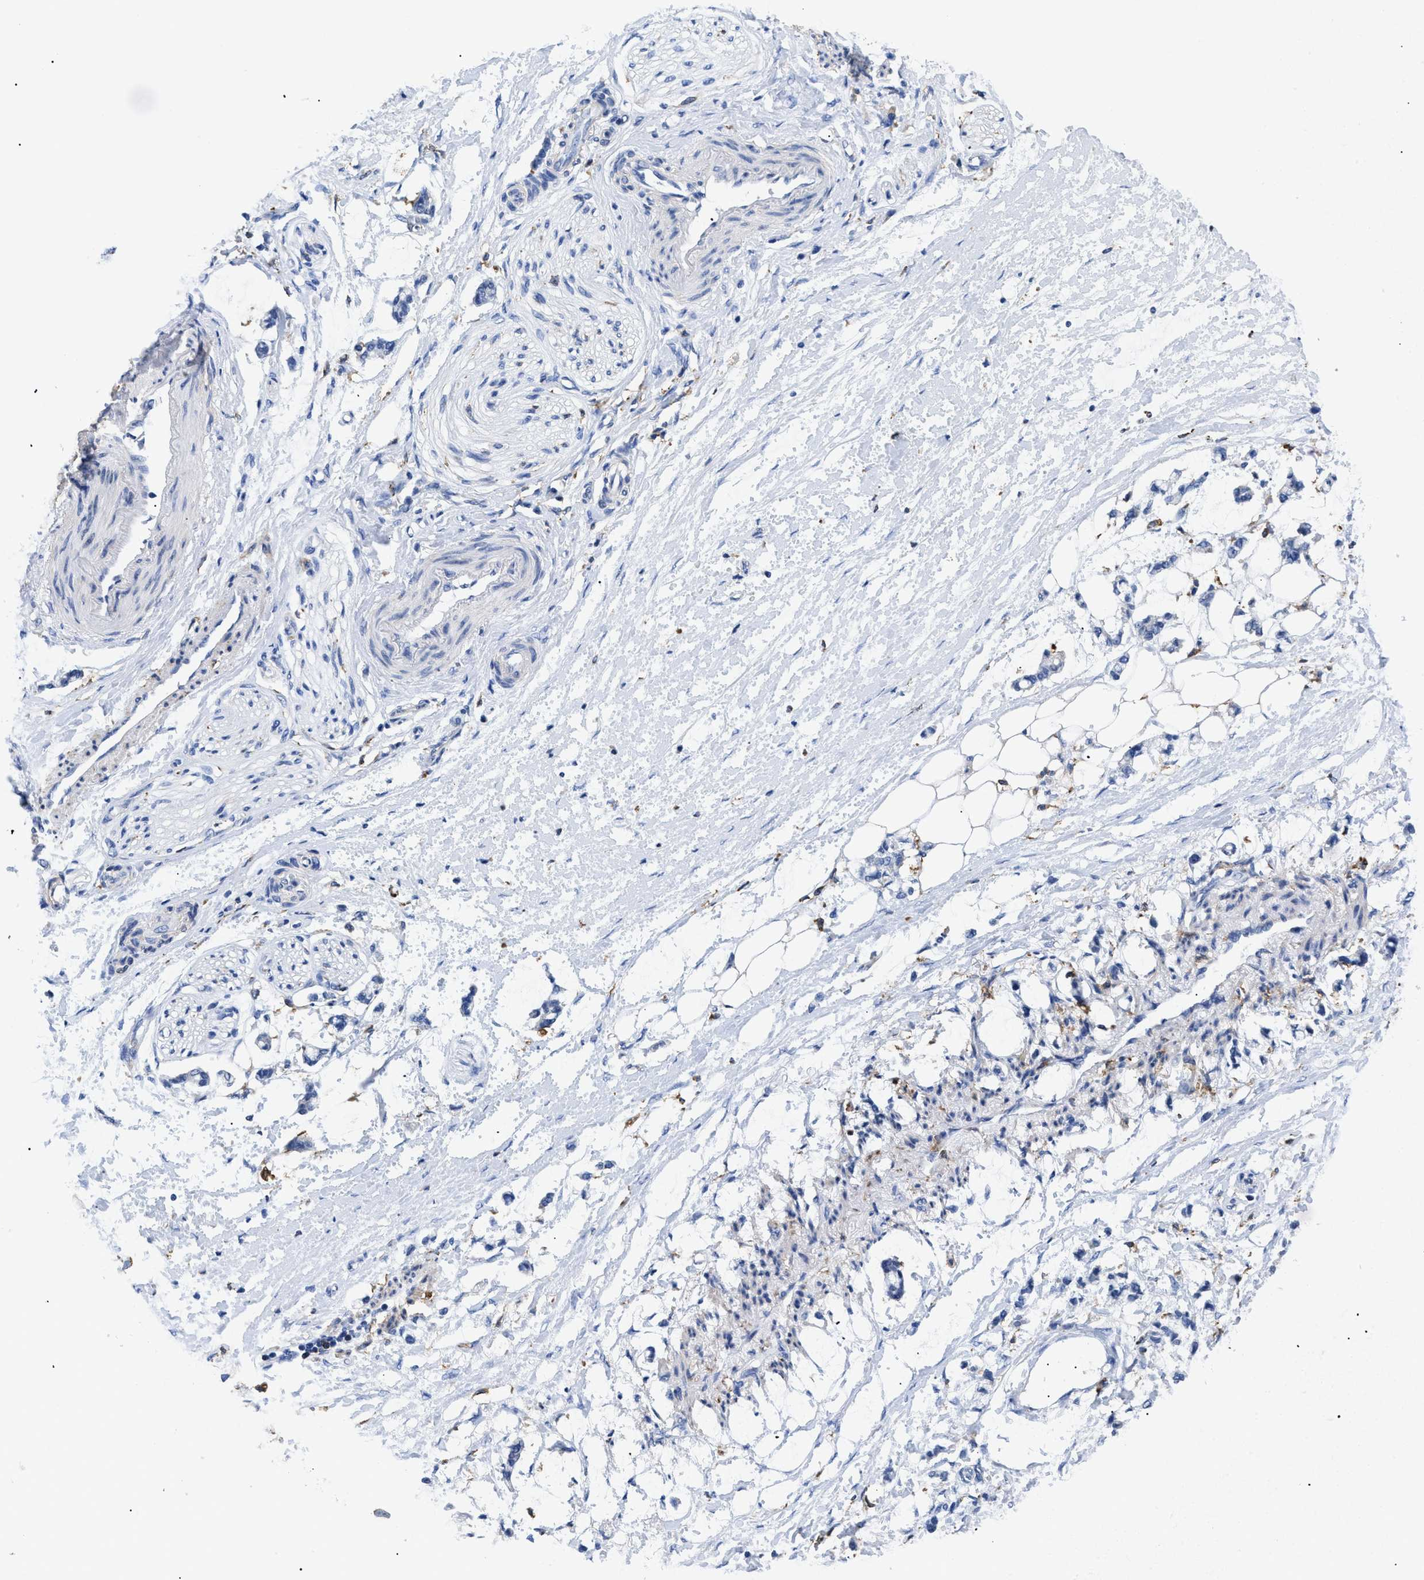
{"staining": {"intensity": "negative", "quantity": "none", "location": "none"}, "tissue": "adipose tissue", "cell_type": "Adipocytes", "image_type": "normal", "snomed": [{"axis": "morphology", "description": "Normal tissue, NOS"}, {"axis": "morphology", "description": "Adenocarcinoma, NOS"}, {"axis": "topography", "description": "Colon"}, {"axis": "topography", "description": "Peripheral nerve tissue"}], "caption": "Image shows no protein expression in adipocytes of unremarkable adipose tissue.", "gene": "HLA", "patient": {"sex": "male", "age": 14}}